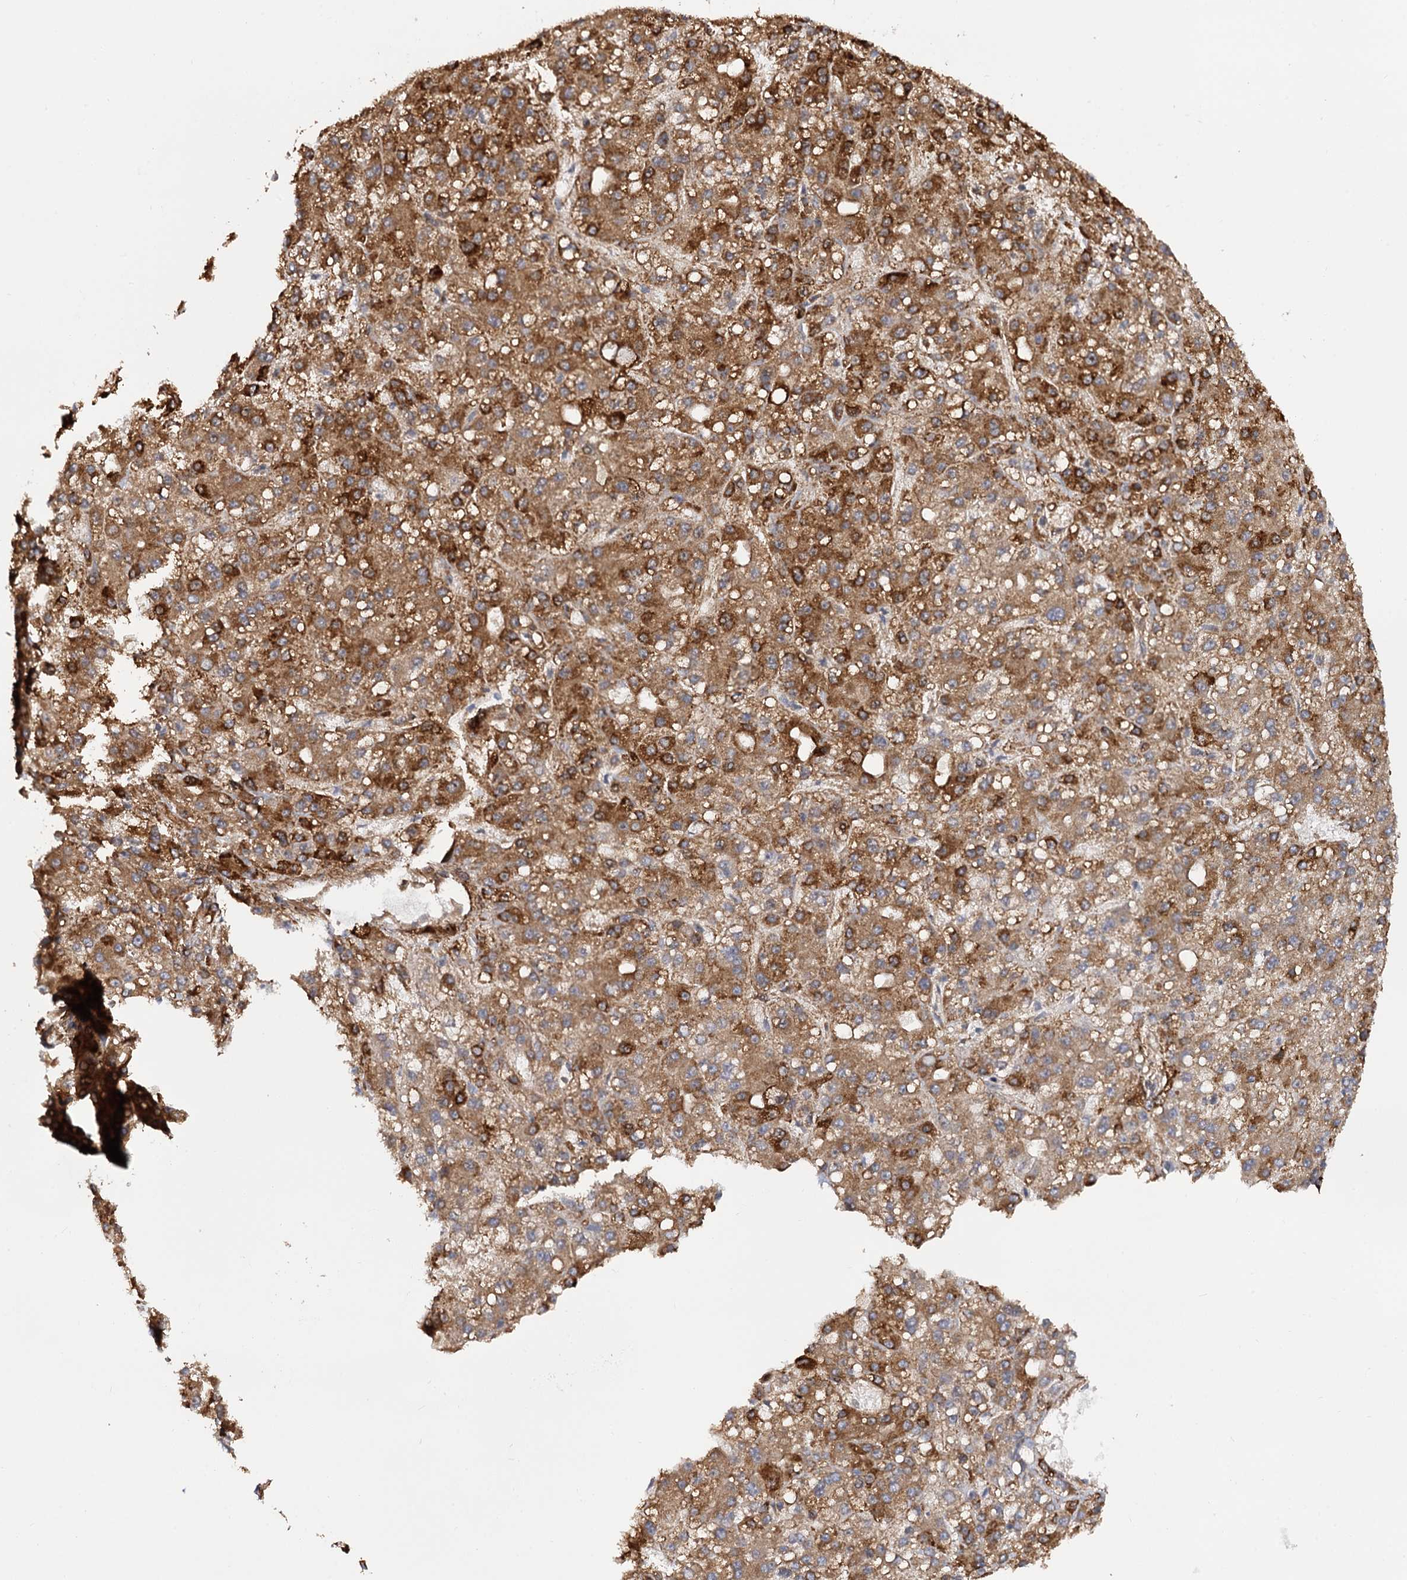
{"staining": {"intensity": "moderate", "quantity": ">75%", "location": "cytoplasmic/membranous"}, "tissue": "liver cancer", "cell_type": "Tumor cells", "image_type": "cancer", "snomed": [{"axis": "morphology", "description": "Carcinoma, Hepatocellular, NOS"}, {"axis": "topography", "description": "Liver"}], "caption": "A medium amount of moderate cytoplasmic/membranous expression is seen in about >75% of tumor cells in liver hepatocellular carcinoma tissue.", "gene": "ATP8B4", "patient": {"sex": "male", "age": 67}}